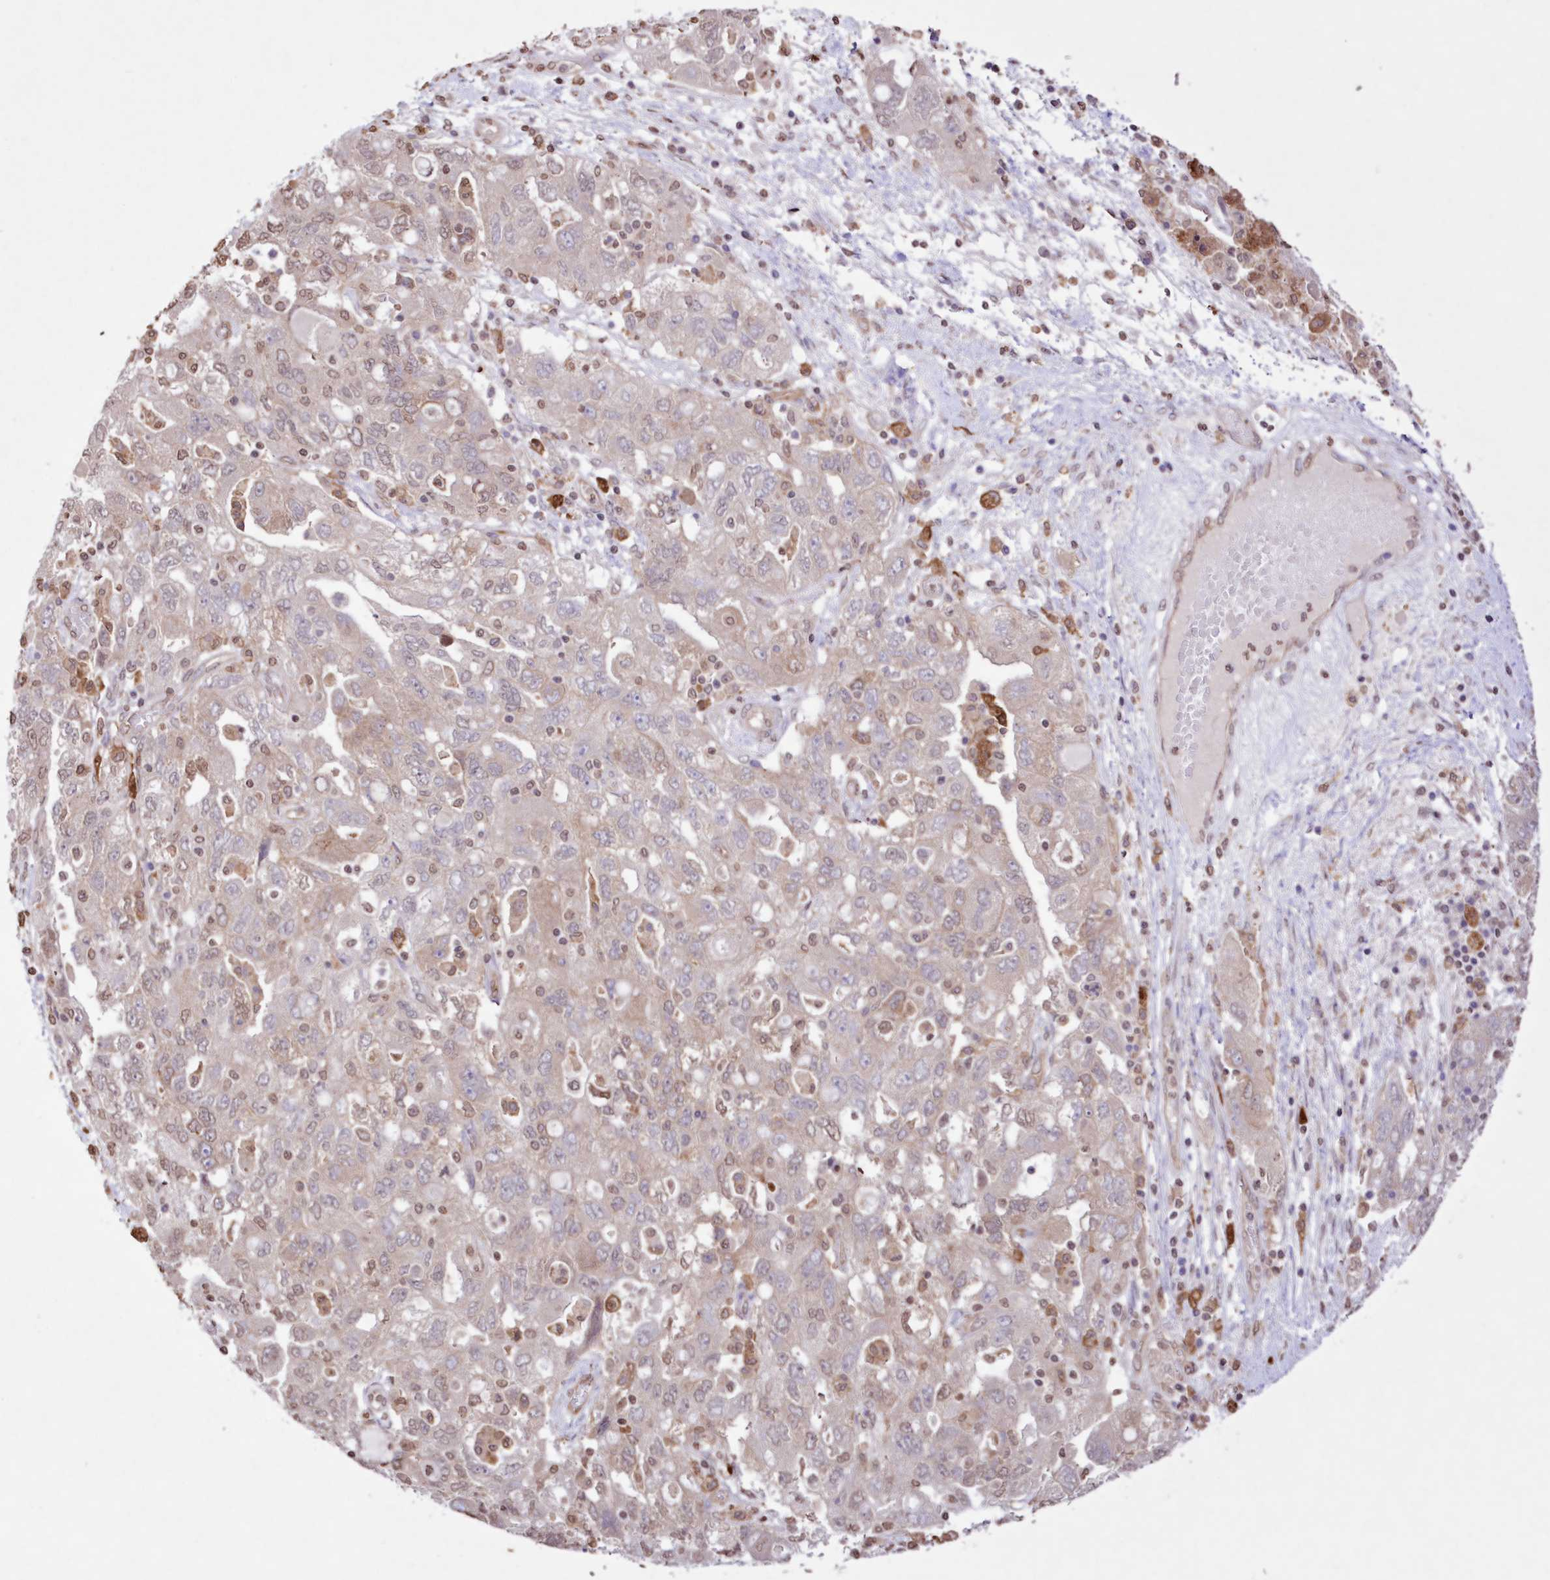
{"staining": {"intensity": "weak", "quantity": "<25%", "location": "cytoplasmic/membranous"}, "tissue": "ovarian cancer", "cell_type": "Tumor cells", "image_type": "cancer", "snomed": [{"axis": "morphology", "description": "Carcinoma, NOS"}, {"axis": "morphology", "description": "Cystadenocarcinoma, serous, NOS"}, {"axis": "topography", "description": "Ovary"}], "caption": "The IHC histopathology image has no significant expression in tumor cells of ovarian cancer tissue. (DAB immunohistochemistry (IHC), high magnification).", "gene": "FCHO2", "patient": {"sex": "female", "age": 69}}